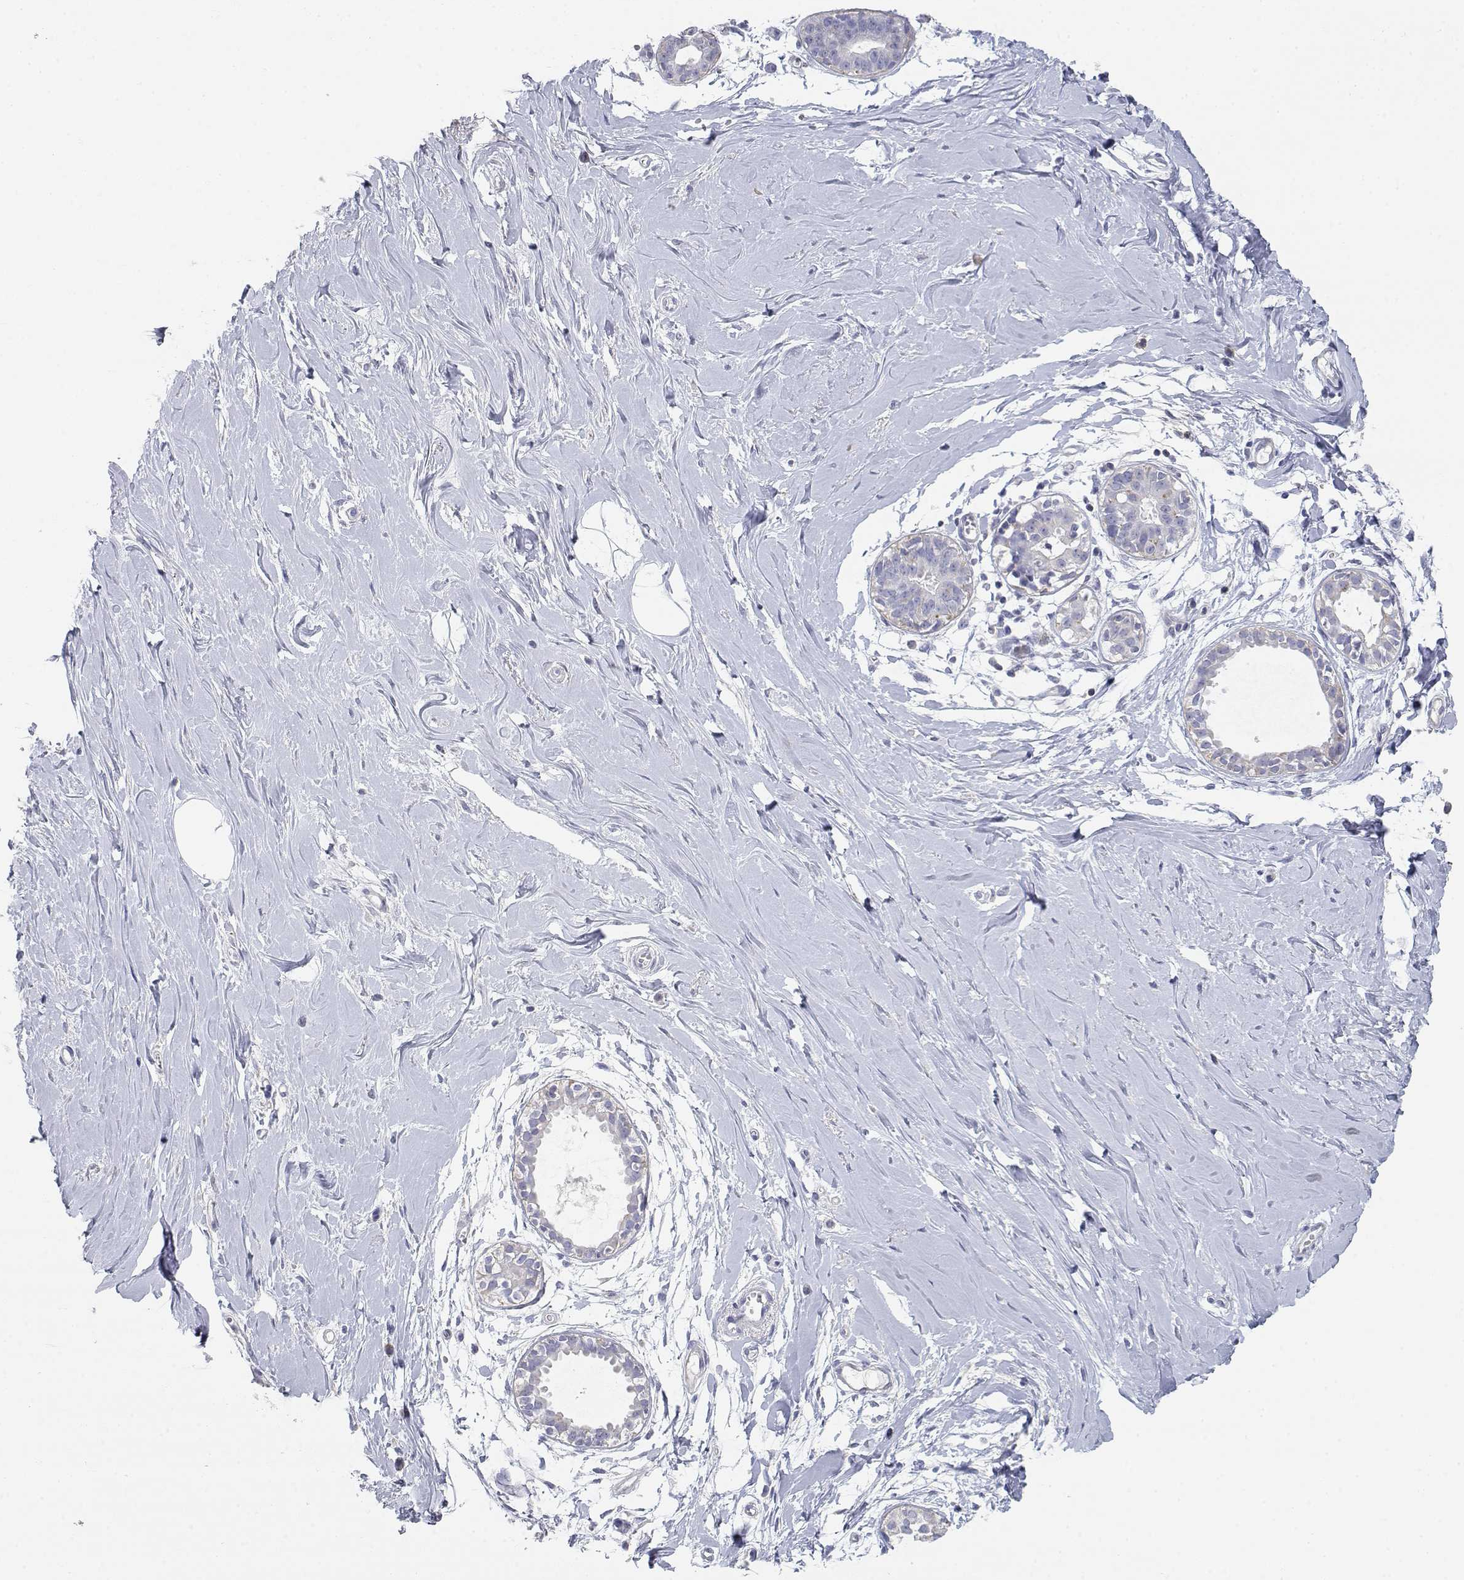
{"staining": {"intensity": "negative", "quantity": "none", "location": "none"}, "tissue": "breast", "cell_type": "Adipocytes", "image_type": "normal", "snomed": [{"axis": "morphology", "description": "Normal tissue, NOS"}, {"axis": "topography", "description": "Breast"}], "caption": "IHC image of normal breast stained for a protein (brown), which reveals no expression in adipocytes. (DAB (3,3'-diaminobenzidine) immunohistochemistry with hematoxylin counter stain).", "gene": "ADA", "patient": {"sex": "female", "age": 49}}